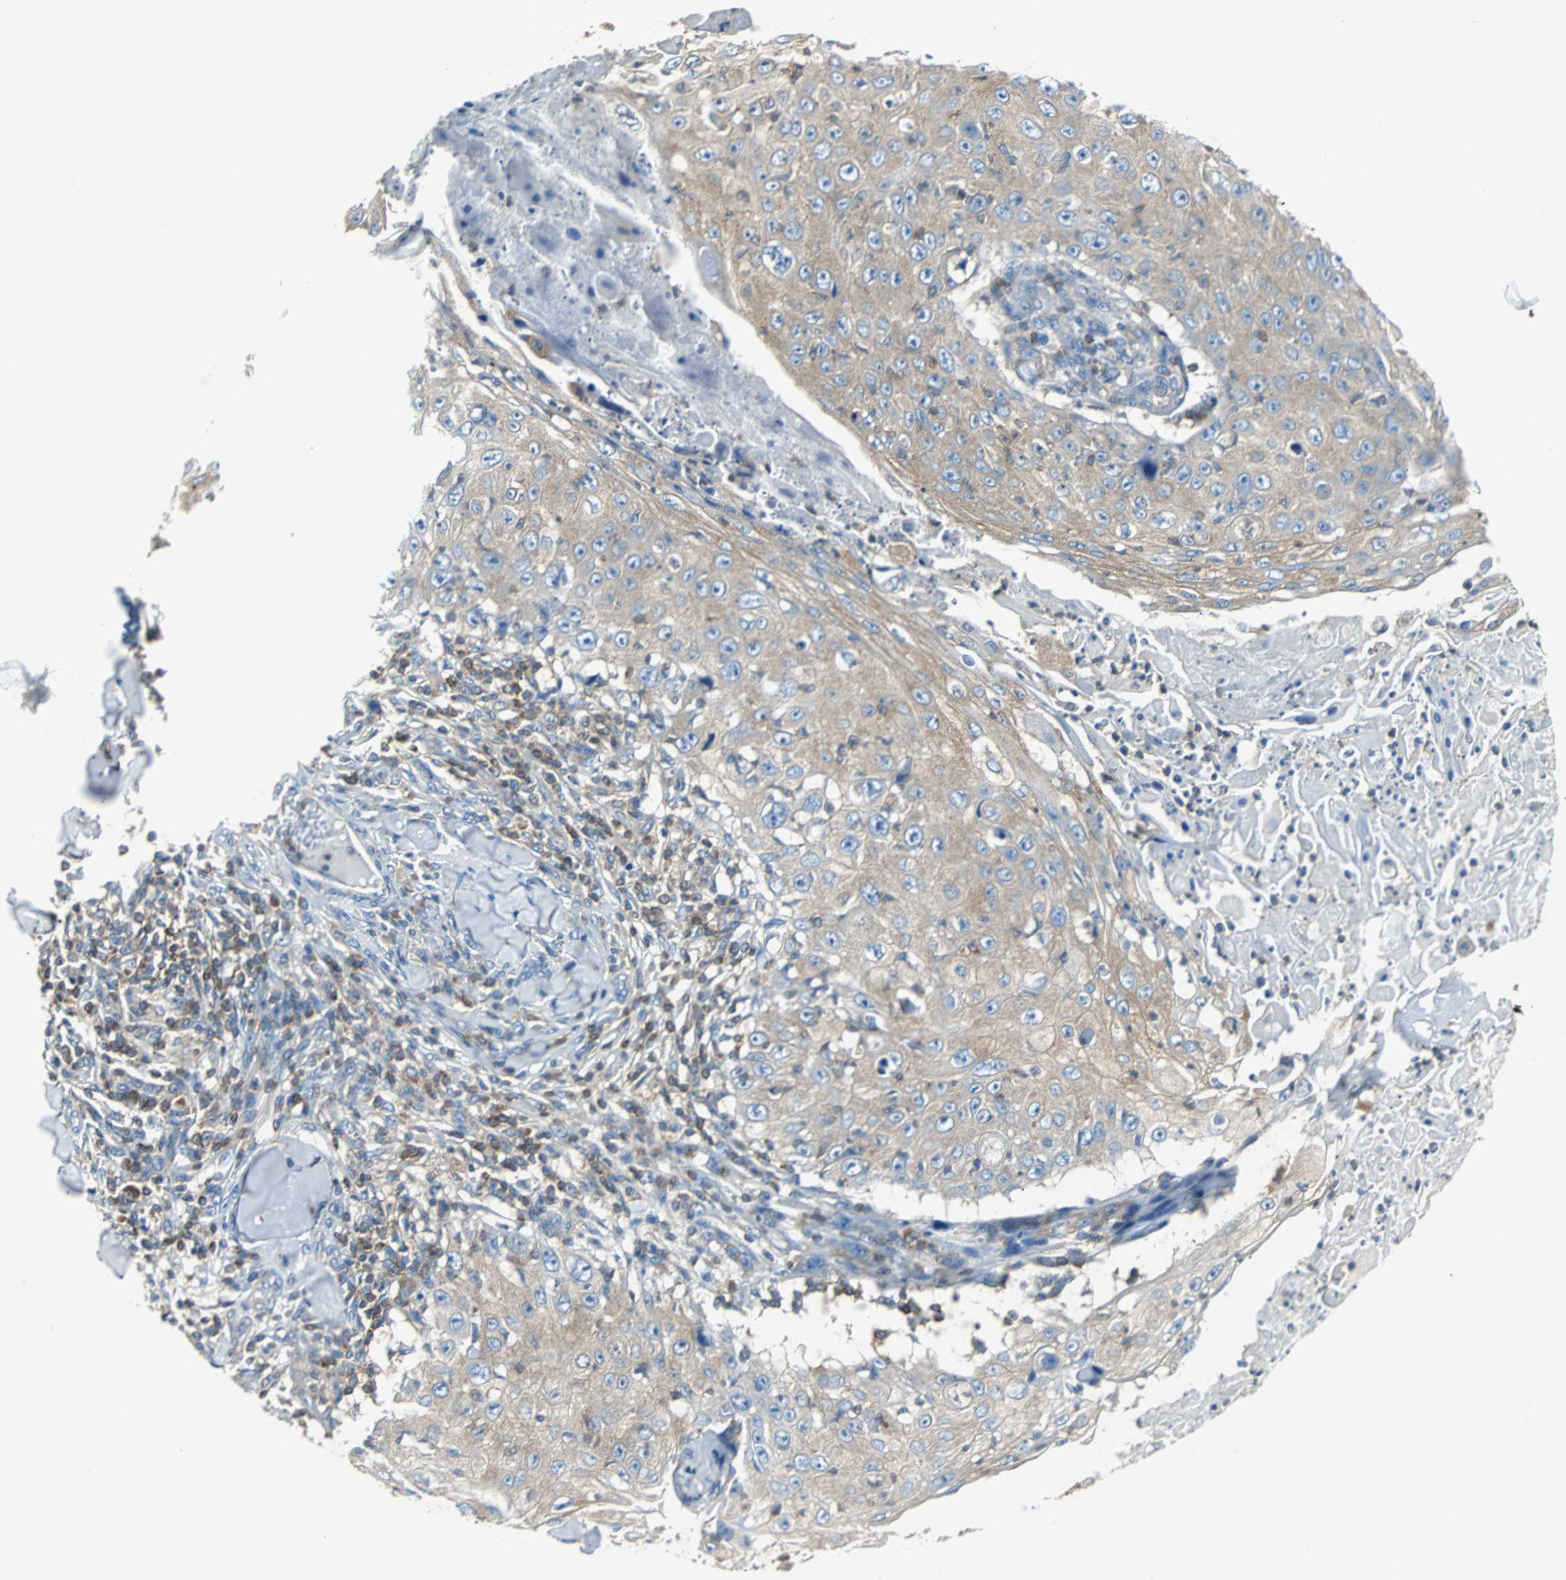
{"staining": {"intensity": "weak", "quantity": ">75%", "location": "cytoplasmic/membranous"}, "tissue": "skin cancer", "cell_type": "Tumor cells", "image_type": "cancer", "snomed": [{"axis": "morphology", "description": "Squamous cell carcinoma, NOS"}, {"axis": "topography", "description": "Skin"}], "caption": "A low amount of weak cytoplasmic/membranous expression is seen in about >75% of tumor cells in squamous cell carcinoma (skin) tissue.", "gene": "TSC22D4", "patient": {"sex": "male", "age": 86}}